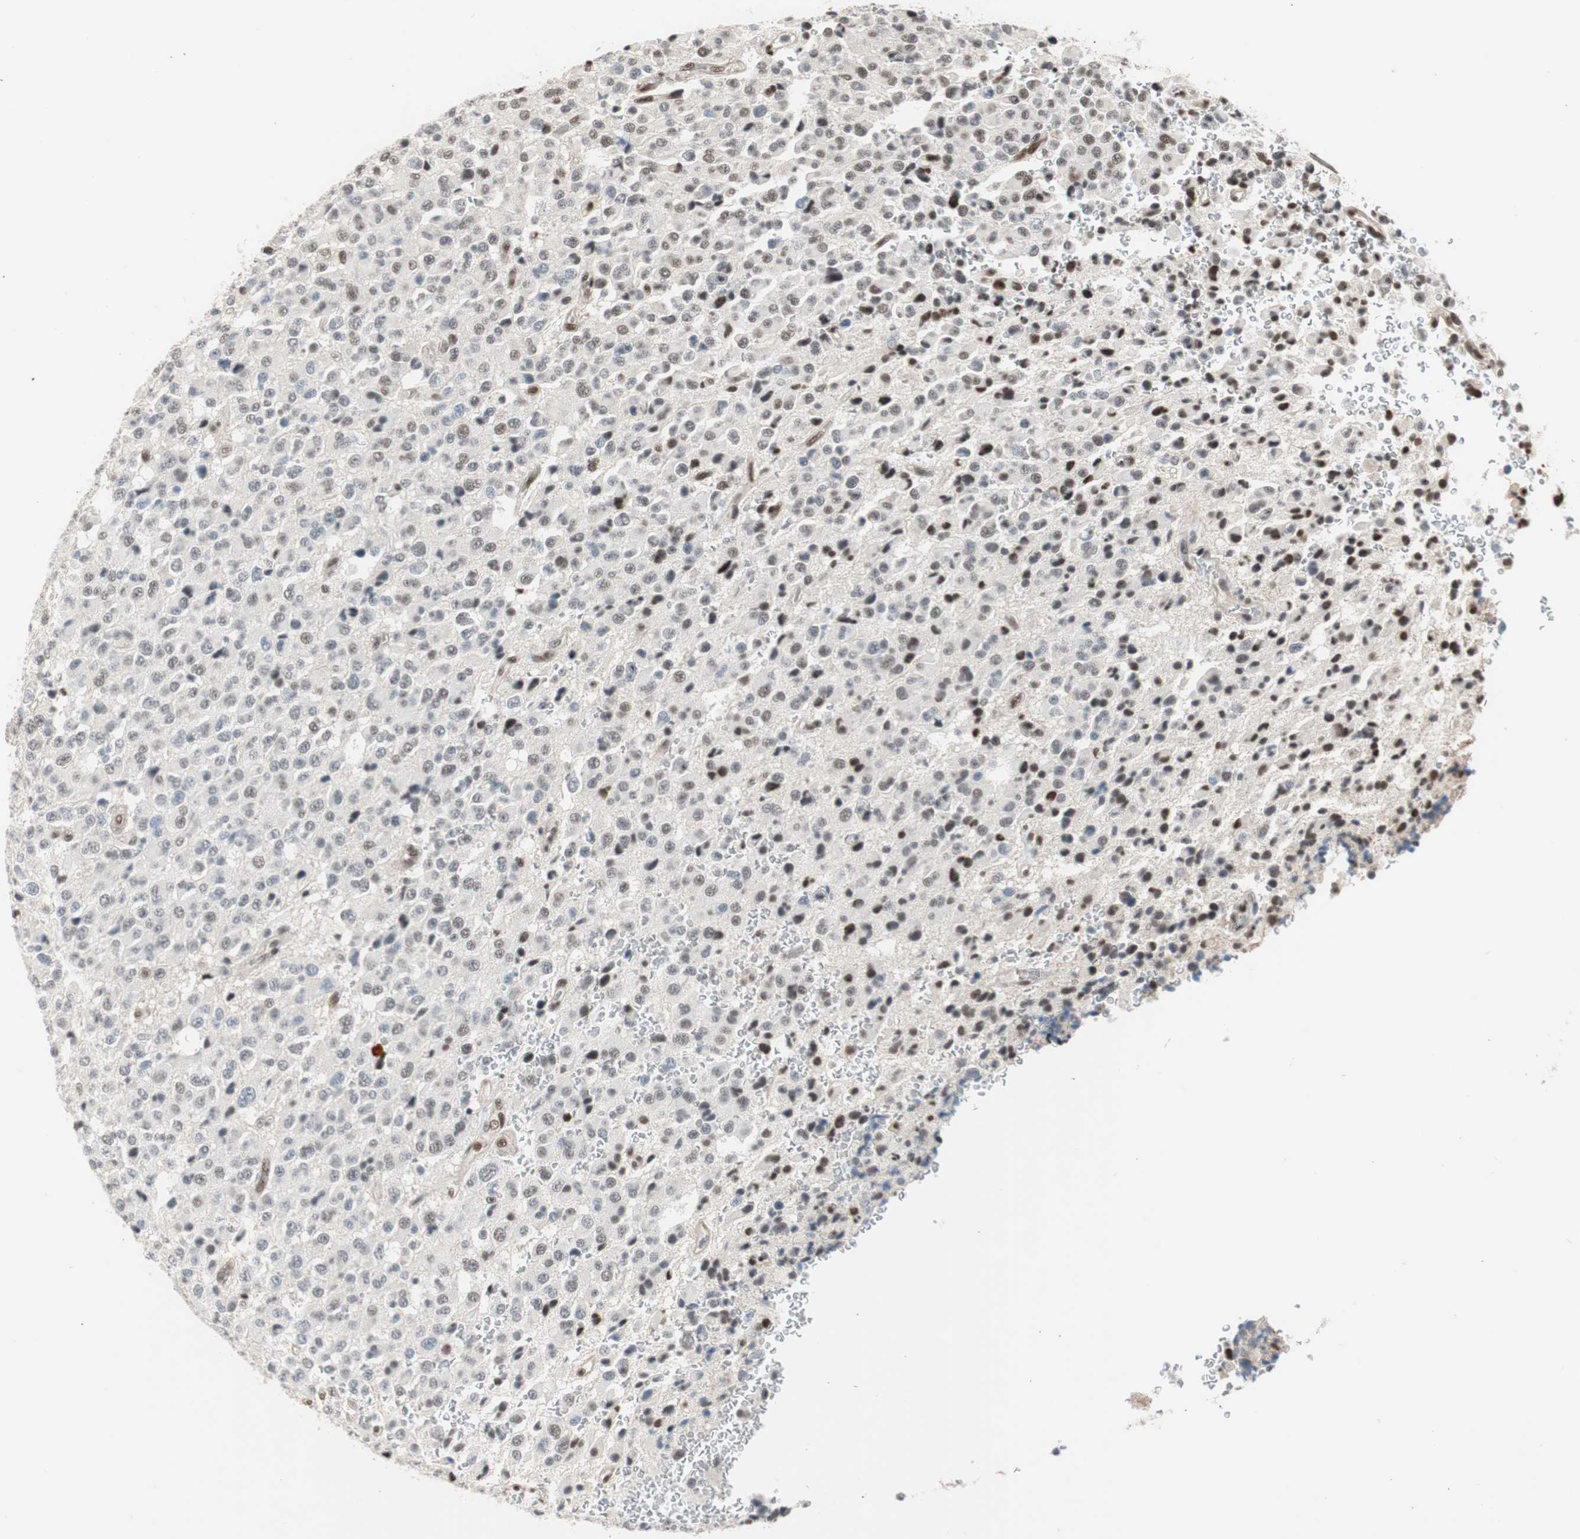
{"staining": {"intensity": "weak", "quantity": "25%-75%", "location": "nuclear"}, "tissue": "glioma", "cell_type": "Tumor cells", "image_type": "cancer", "snomed": [{"axis": "morphology", "description": "Glioma, malignant, High grade"}, {"axis": "topography", "description": "pancreas cauda"}], "caption": "About 25%-75% of tumor cells in human glioma display weak nuclear protein expression as visualized by brown immunohistochemical staining.", "gene": "PML", "patient": {"sex": "male", "age": 60}}